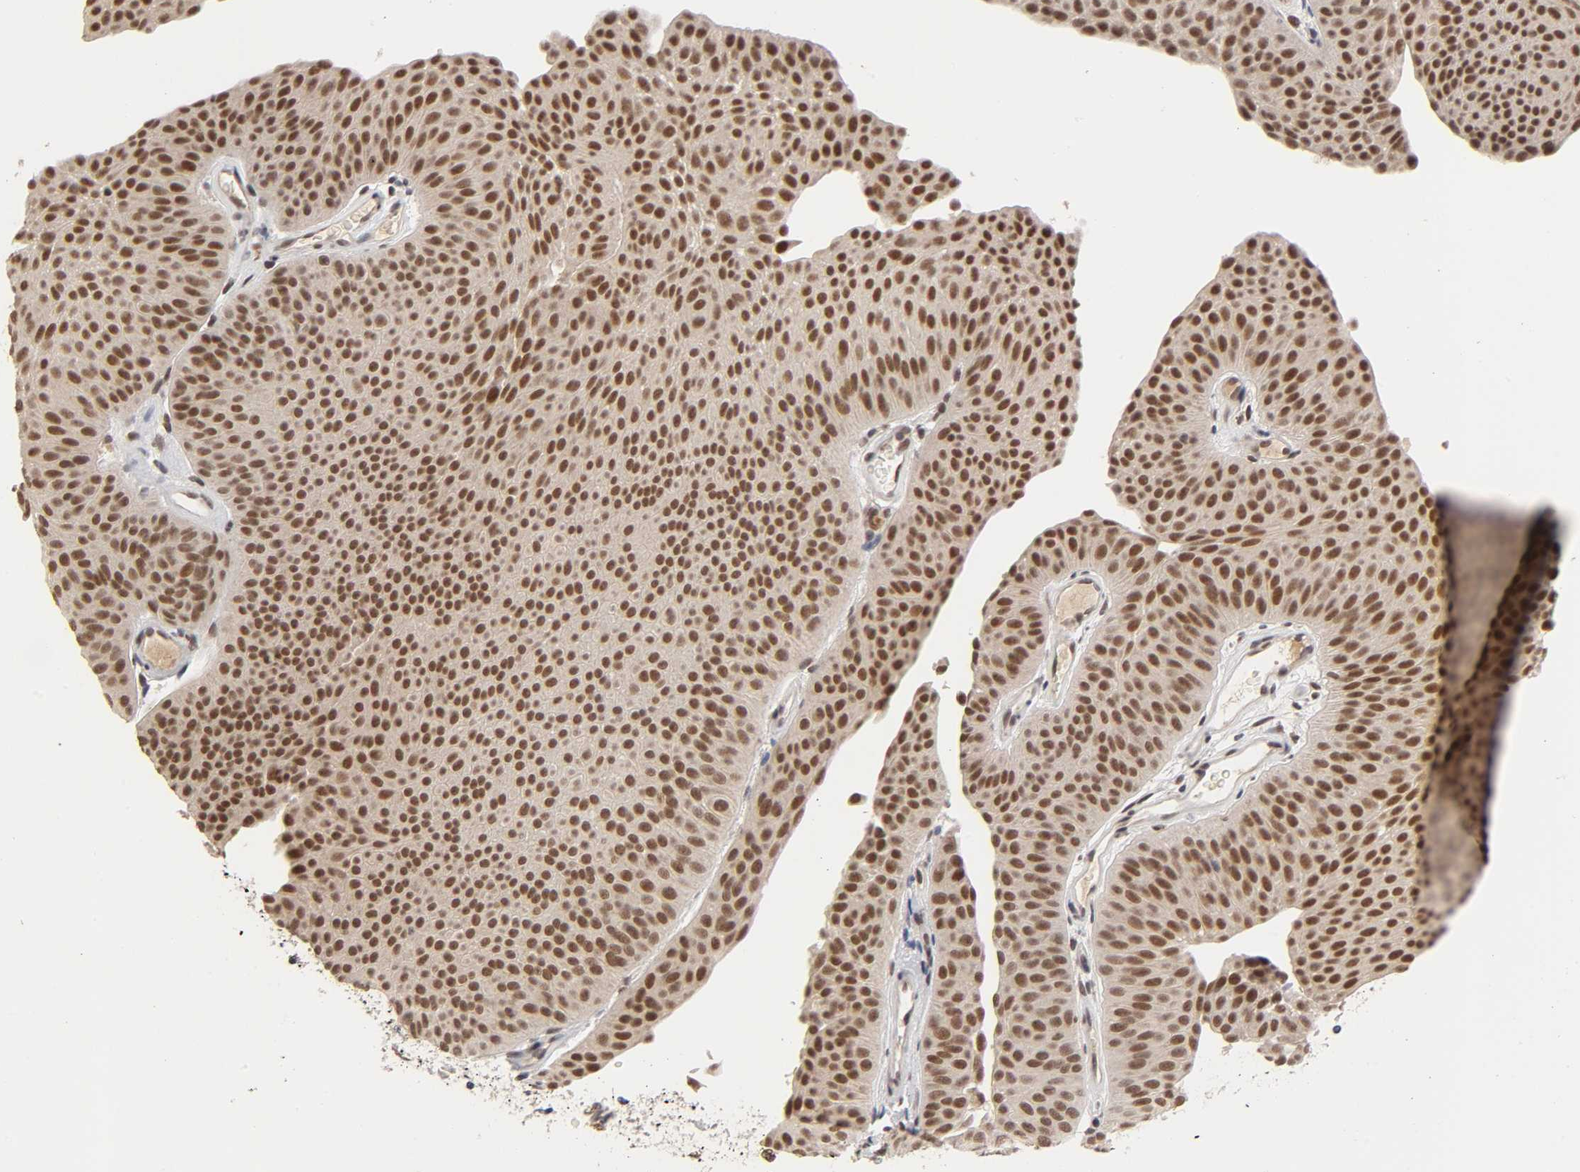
{"staining": {"intensity": "strong", "quantity": ">75%", "location": "cytoplasmic/membranous,nuclear"}, "tissue": "urothelial cancer", "cell_type": "Tumor cells", "image_type": "cancer", "snomed": [{"axis": "morphology", "description": "Urothelial carcinoma, Low grade"}, {"axis": "topography", "description": "Urinary bladder"}], "caption": "Tumor cells reveal high levels of strong cytoplasmic/membranous and nuclear positivity in about >75% of cells in human low-grade urothelial carcinoma.", "gene": "EP300", "patient": {"sex": "female", "age": 60}}